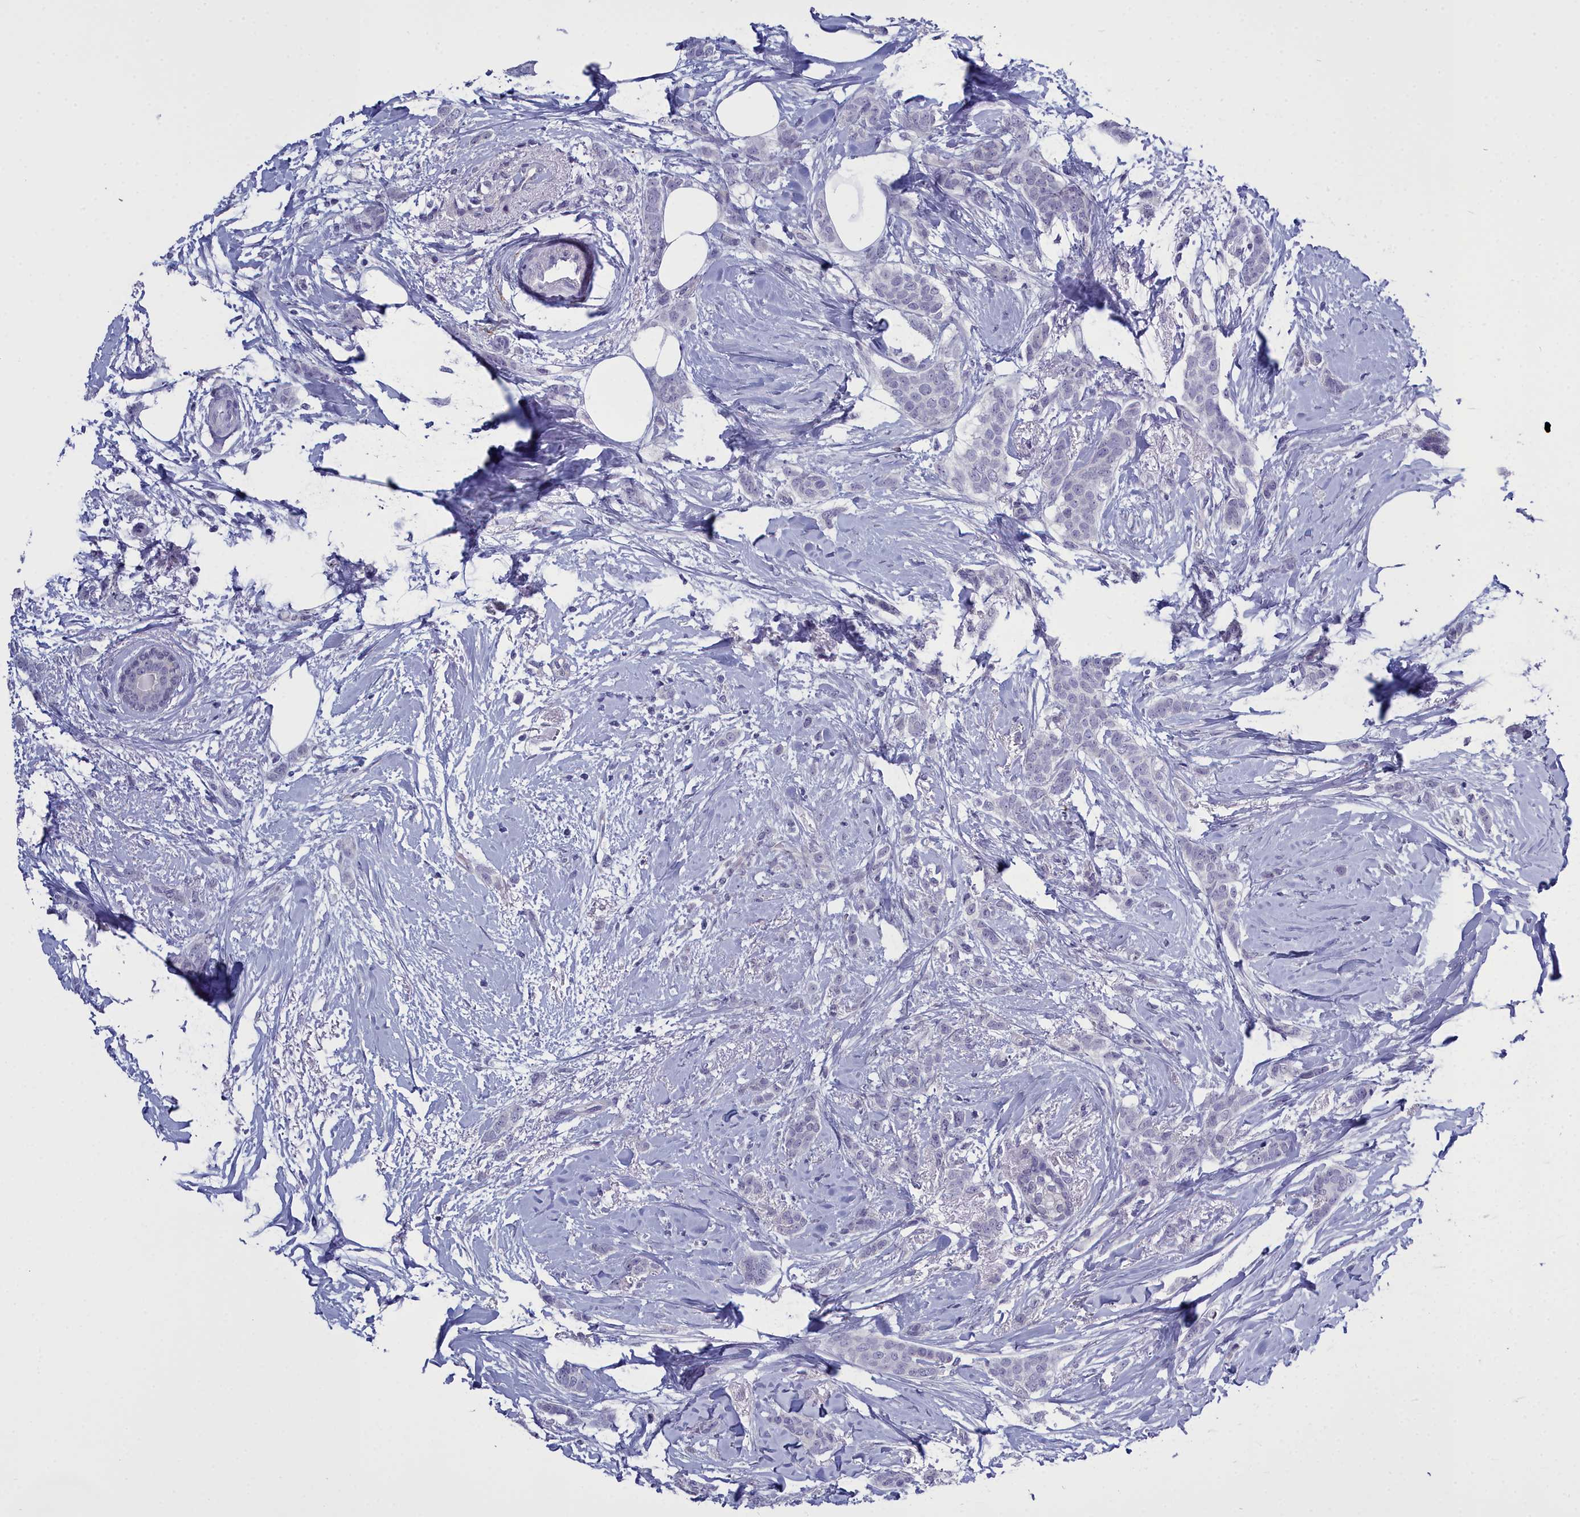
{"staining": {"intensity": "negative", "quantity": "none", "location": "none"}, "tissue": "breast cancer", "cell_type": "Tumor cells", "image_type": "cancer", "snomed": [{"axis": "morphology", "description": "Duct carcinoma"}, {"axis": "topography", "description": "Breast"}], "caption": "Immunohistochemical staining of breast cancer (infiltrating ductal carcinoma) reveals no significant expression in tumor cells. (IHC, brightfield microscopy, high magnification).", "gene": "MAP6", "patient": {"sex": "female", "age": 72}}